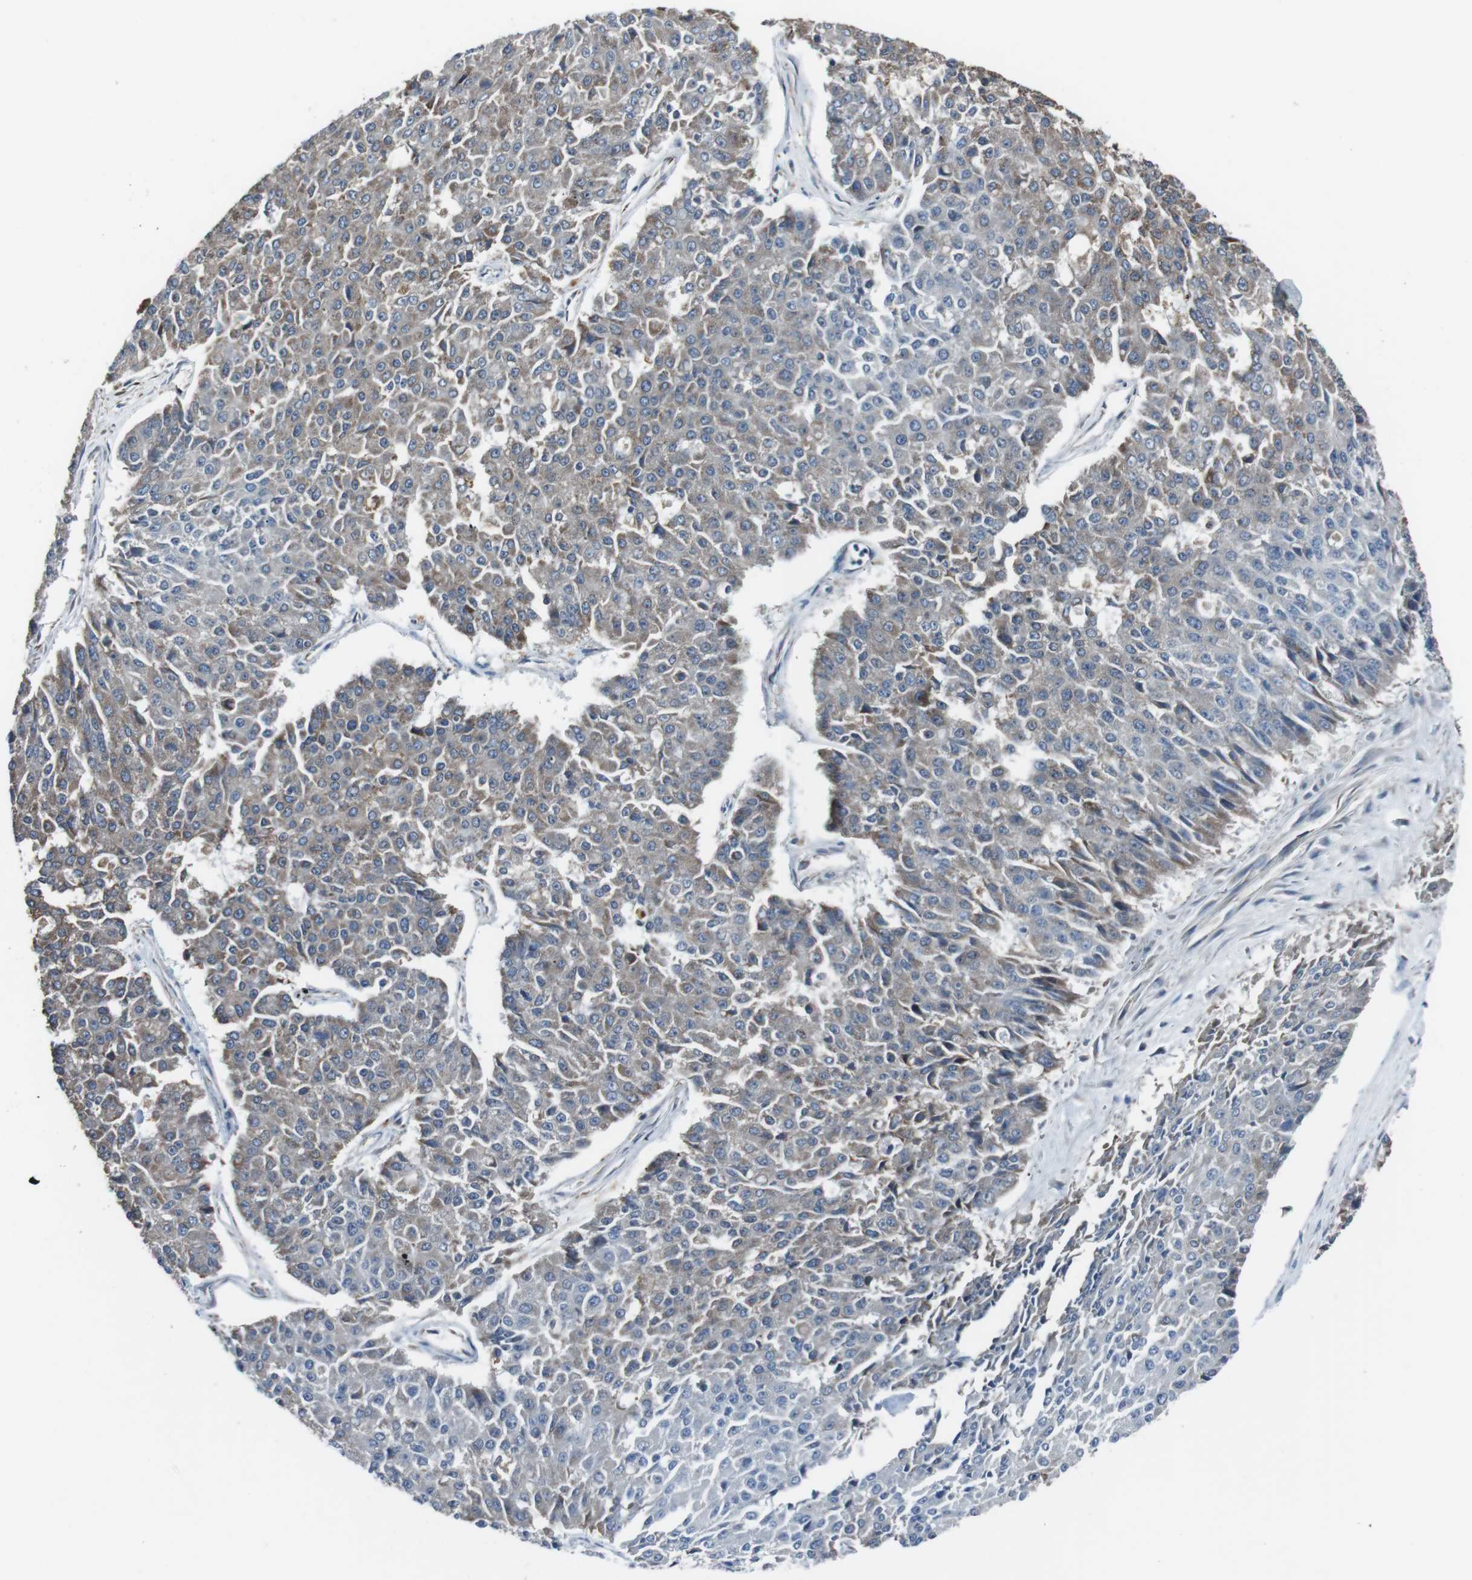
{"staining": {"intensity": "moderate", "quantity": "<25%", "location": "cytoplasmic/membranous"}, "tissue": "pancreatic cancer", "cell_type": "Tumor cells", "image_type": "cancer", "snomed": [{"axis": "morphology", "description": "Adenocarcinoma, NOS"}, {"axis": "topography", "description": "Pancreas"}], "caption": "The image displays staining of adenocarcinoma (pancreatic), revealing moderate cytoplasmic/membranous protein staining (brown color) within tumor cells. The staining was performed using DAB, with brown indicating positive protein expression. Nuclei are stained blue with hematoxylin.", "gene": "CISD2", "patient": {"sex": "male", "age": 50}}